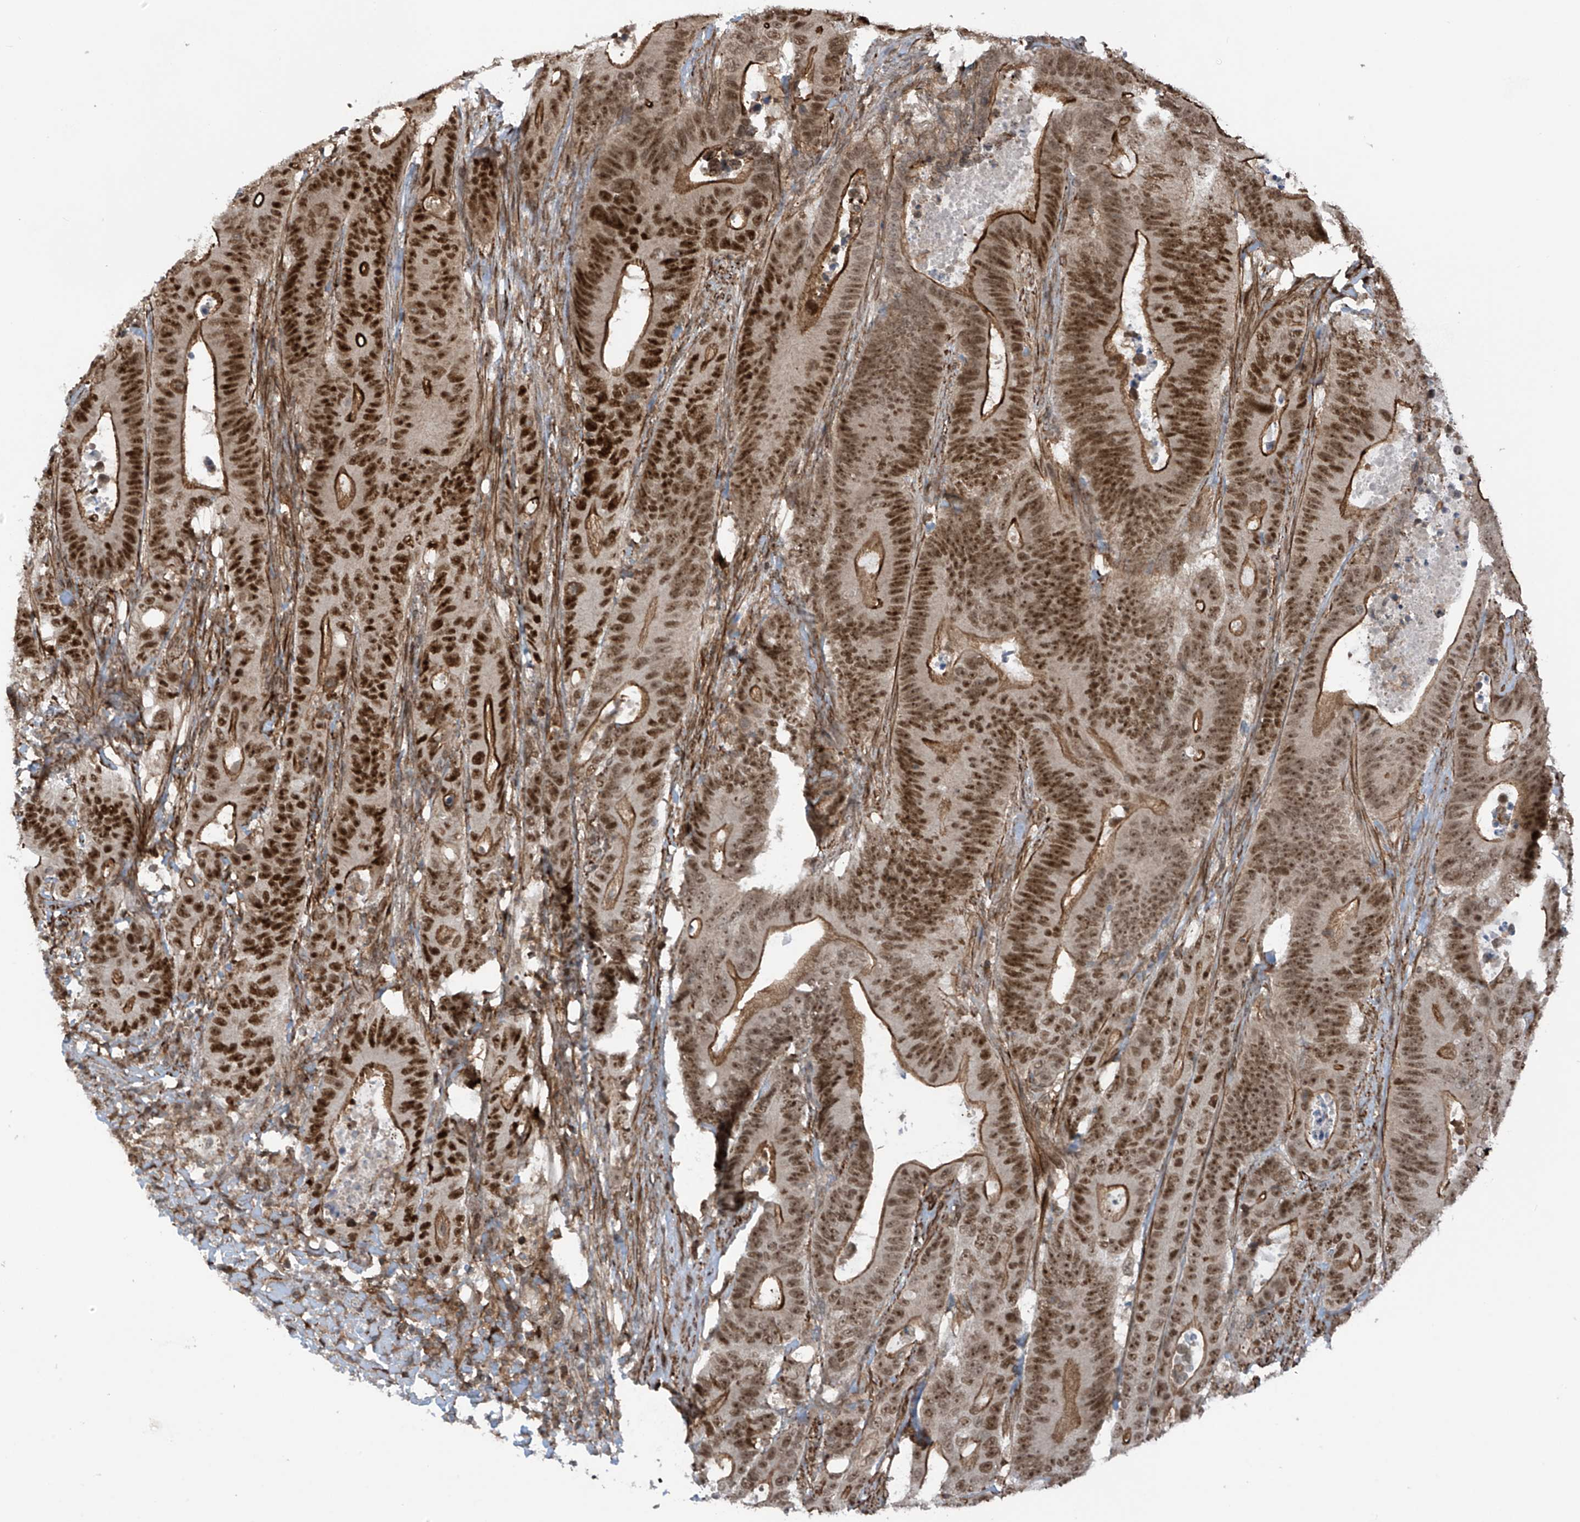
{"staining": {"intensity": "strong", "quantity": ">75%", "location": "cytoplasmic/membranous,nuclear"}, "tissue": "colorectal cancer", "cell_type": "Tumor cells", "image_type": "cancer", "snomed": [{"axis": "morphology", "description": "Adenocarcinoma, NOS"}, {"axis": "topography", "description": "Colon"}], "caption": "Immunohistochemical staining of human adenocarcinoma (colorectal) displays high levels of strong cytoplasmic/membranous and nuclear protein expression in about >75% of tumor cells. (DAB IHC with brightfield microscopy, high magnification).", "gene": "REPIN1", "patient": {"sex": "male", "age": 83}}